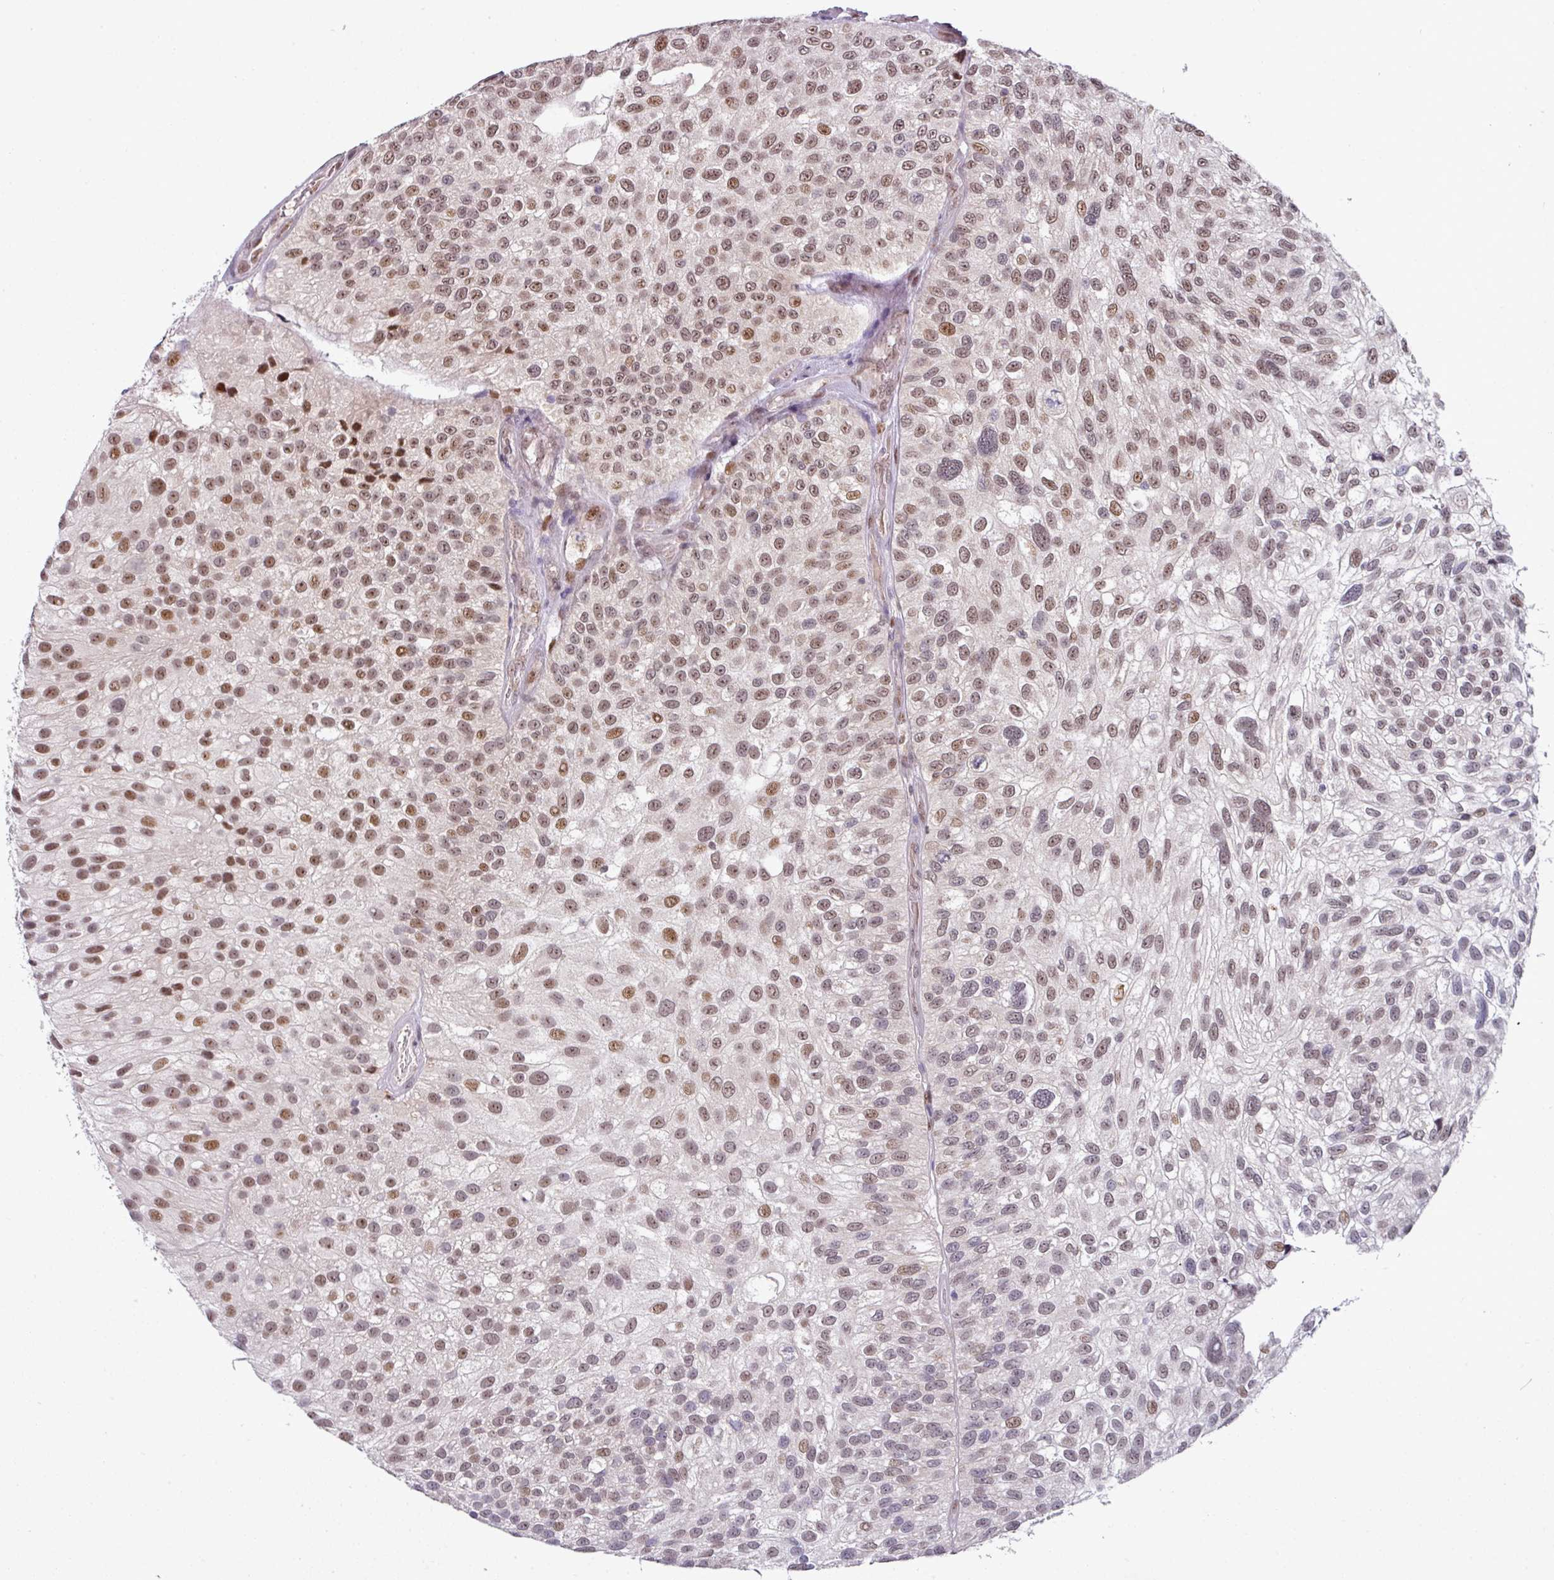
{"staining": {"intensity": "moderate", "quantity": ">75%", "location": "nuclear"}, "tissue": "urothelial cancer", "cell_type": "Tumor cells", "image_type": "cancer", "snomed": [{"axis": "morphology", "description": "Urothelial carcinoma, NOS"}, {"axis": "topography", "description": "Urinary bladder"}], "caption": "This micrograph displays transitional cell carcinoma stained with immunohistochemistry (IHC) to label a protein in brown. The nuclear of tumor cells show moderate positivity for the protein. Nuclei are counter-stained blue.", "gene": "SWSAP1", "patient": {"sex": "male", "age": 87}}